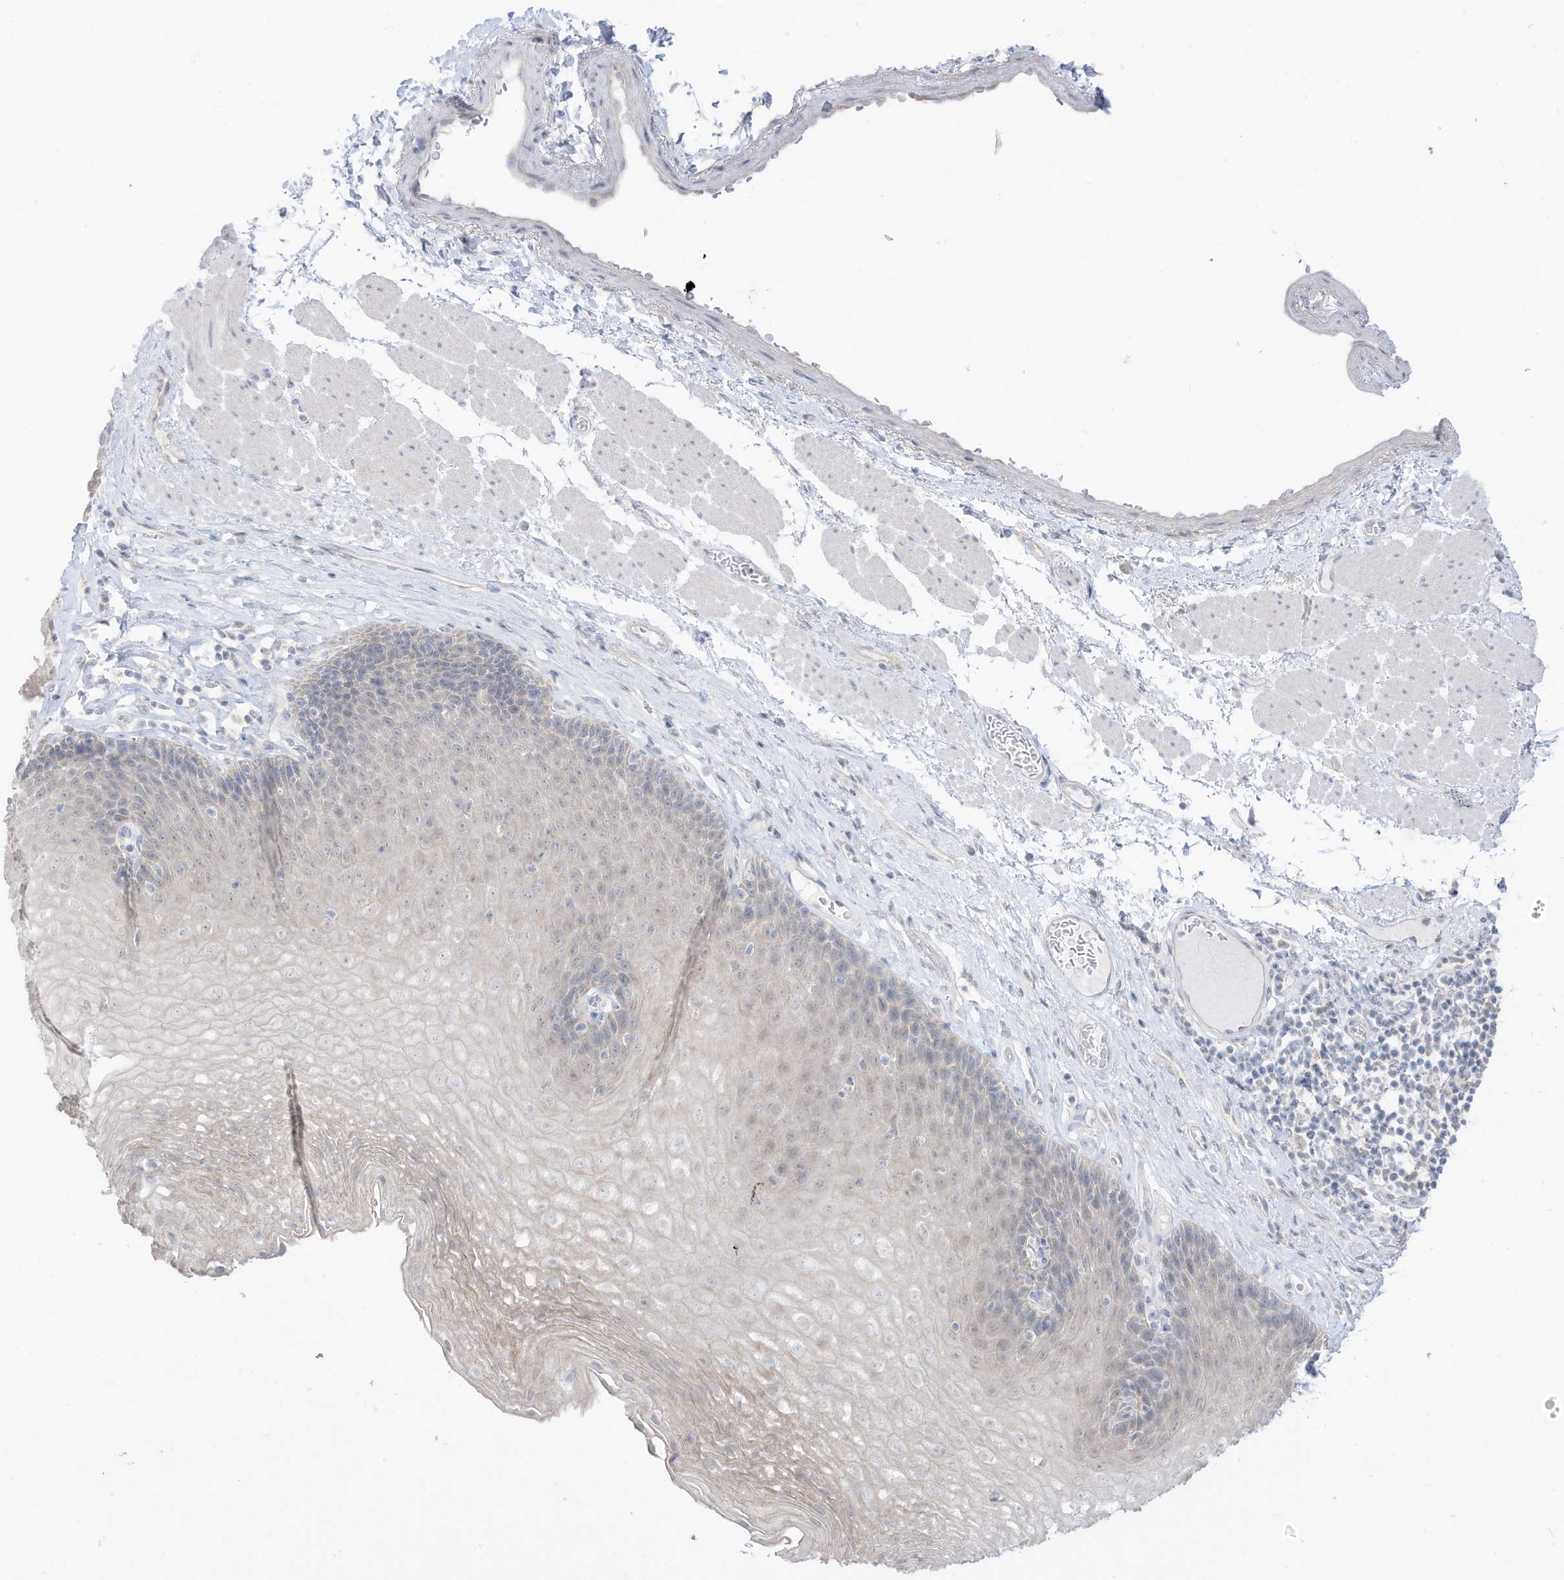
{"staining": {"intensity": "weak", "quantity": "<25%", "location": "cytoplasmic/membranous"}, "tissue": "esophagus", "cell_type": "Squamous epithelial cells", "image_type": "normal", "snomed": [{"axis": "morphology", "description": "Normal tissue, NOS"}, {"axis": "topography", "description": "Esophagus"}], "caption": "A high-resolution photomicrograph shows IHC staining of normal esophagus, which shows no significant positivity in squamous epithelial cells.", "gene": "OGT", "patient": {"sex": "female", "age": 66}}